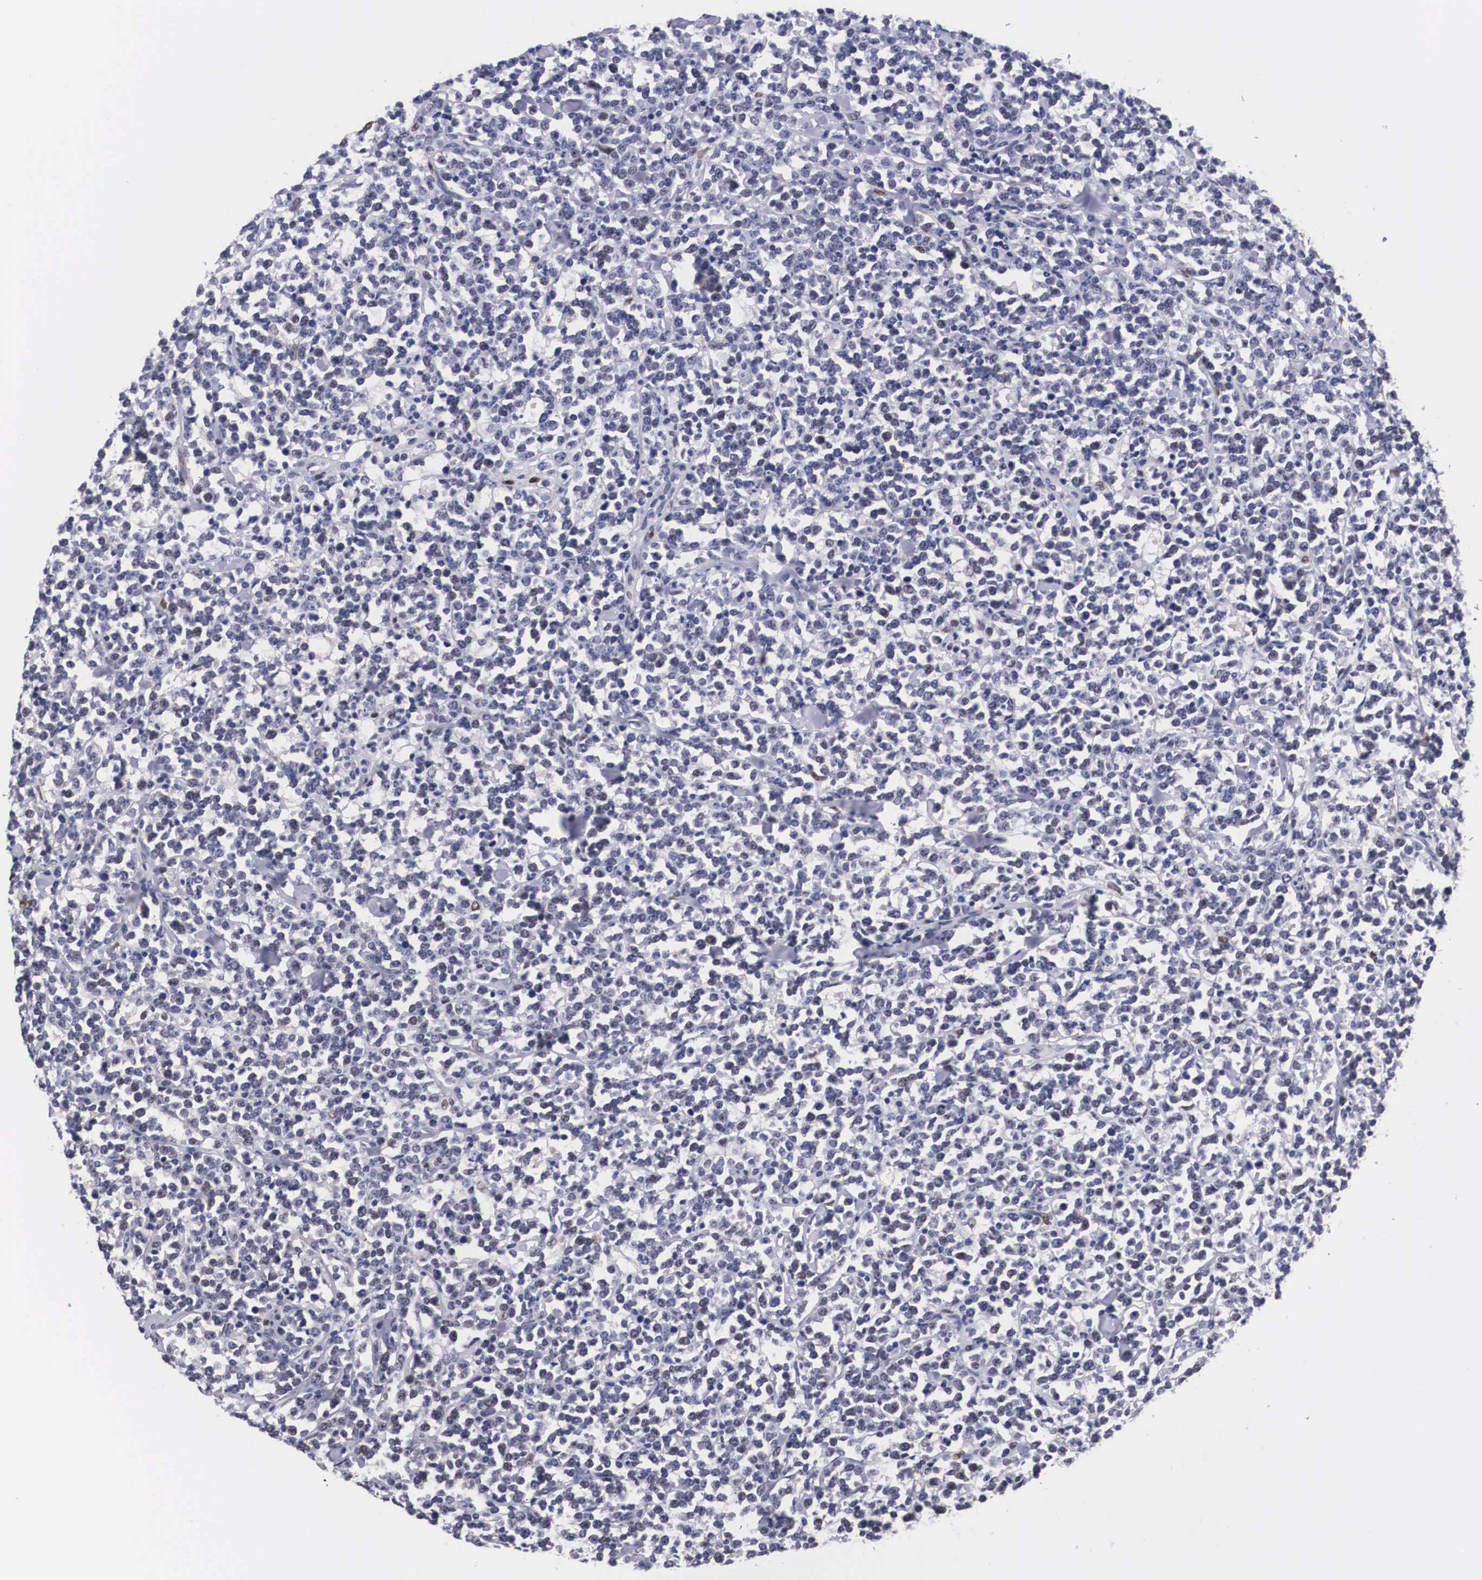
{"staining": {"intensity": "negative", "quantity": "none", "location": "none"}, "tissue": "lymphoma", "cell_type": "Tumor cells", "image_type": "cancer", "snomed": [{"axis": "morphology", "description": "Malignant lymphoma, non-Hodgkin's type, High grade"}, {"axis": "topography", "description": "Small intestine"}, {"axis": "topography", "description": "Colon"}], "caption": "This photomicrograph is of lymphoma stained with IHC to label a protein in brown with the nuclei are counter-stained blue. There is no staining in tumor cells.", "gene": "KHDRBS3", "patient": {"sex": "male", "age": 8}}